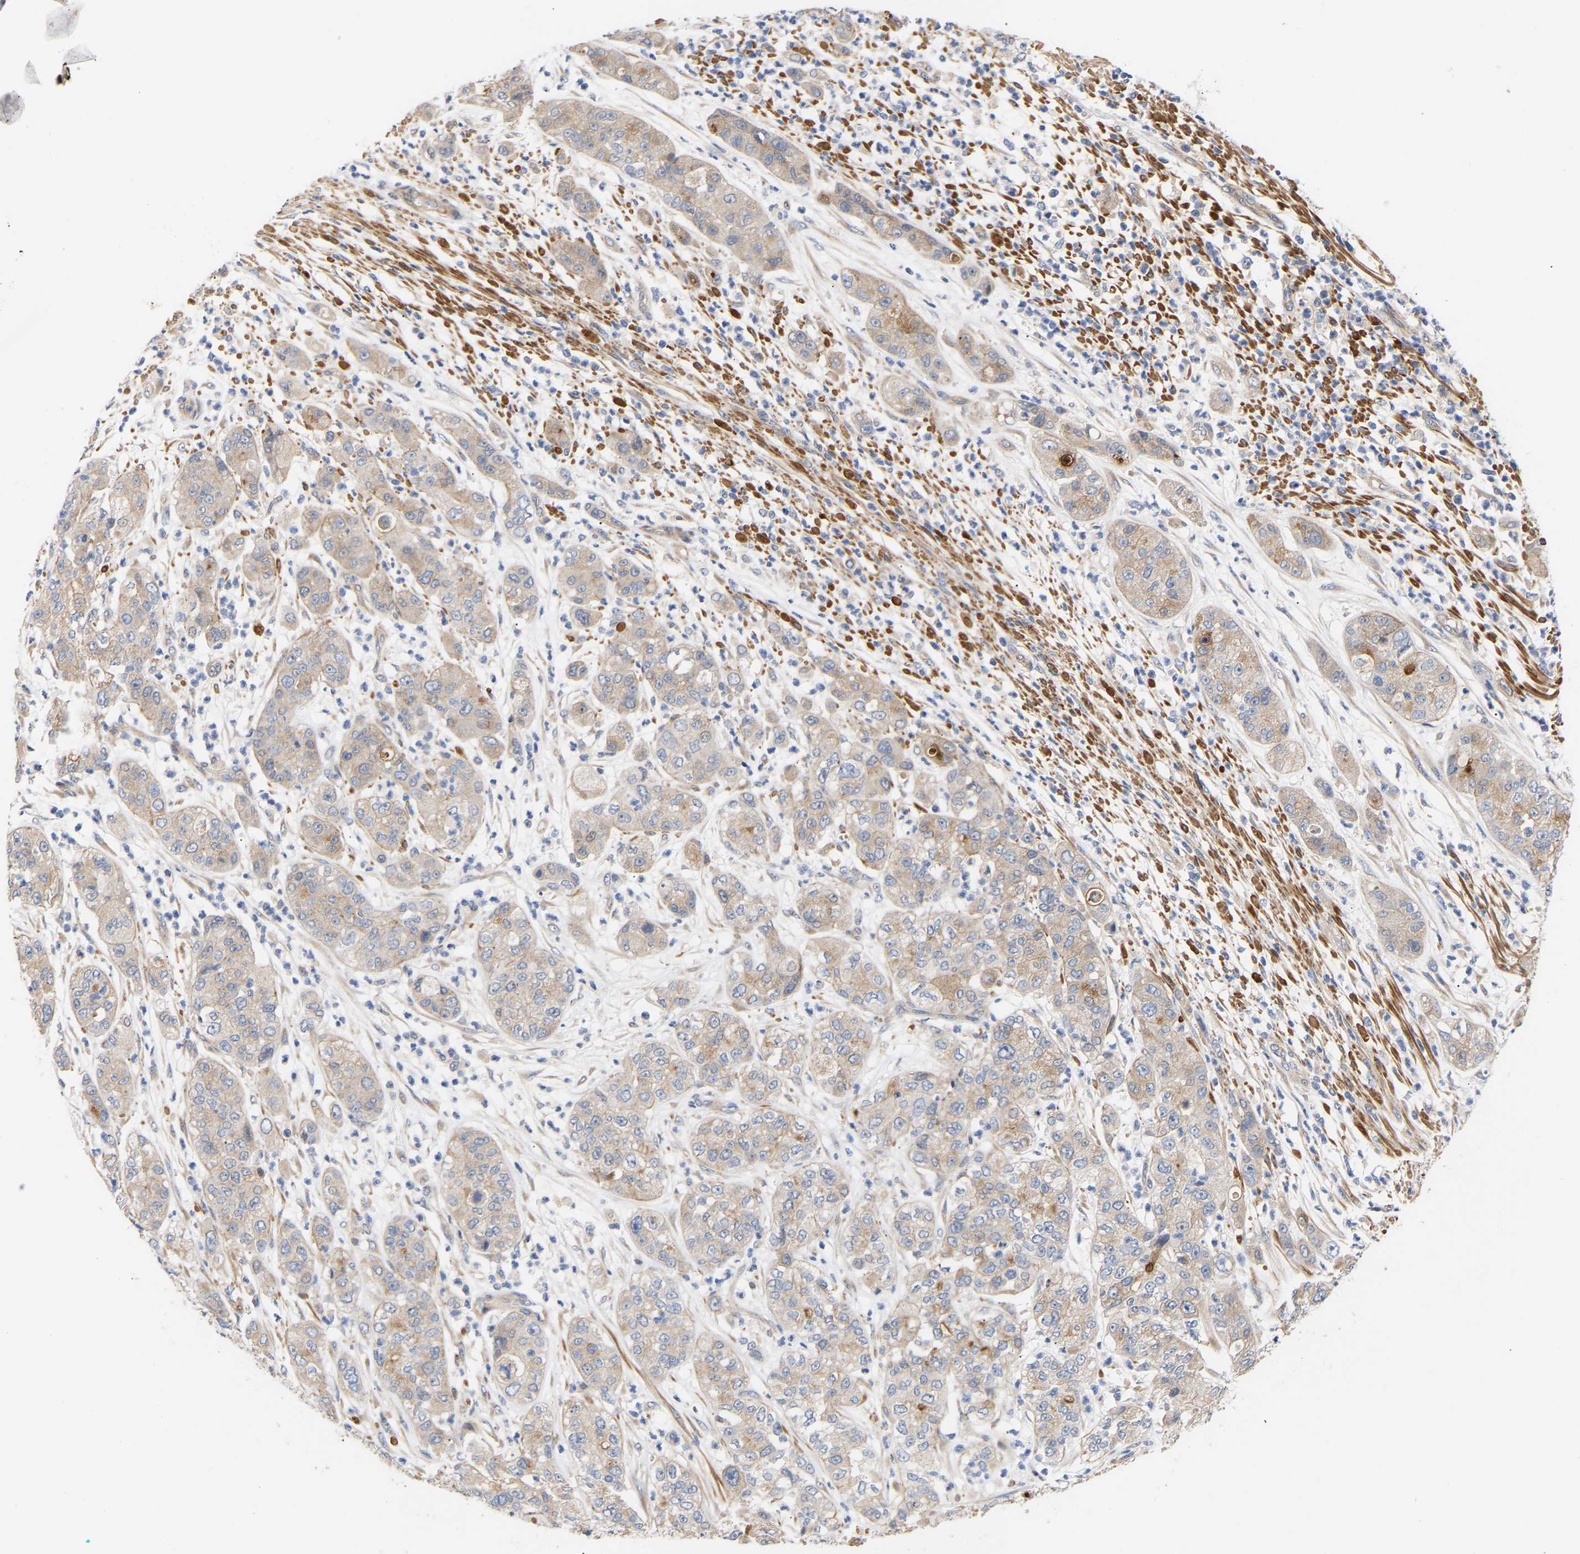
{"staining": {"intensity": "weak", "quantity": ">75%", "location": "cytoplasmic/membranous"}, "tissue": "pancreatic cancer", "cell_type": "Tumor cells", "image_type": "cancer", "snomed": [{"axis": "morphology", "description": "Adenocarcinoma, NOS"}, {"axis": "topography", "description": "Pancreas"}], "caption": "High-power microscopy captured an immunohistochemistry (IHC) histopathology image of pancreatic adenocarcinoma, revealing weak cytoplasmic/membranous expression in approximately >75% of tumor cells.", "gene": "KASH5", "patient": {"sex": "female", "age": 78}}